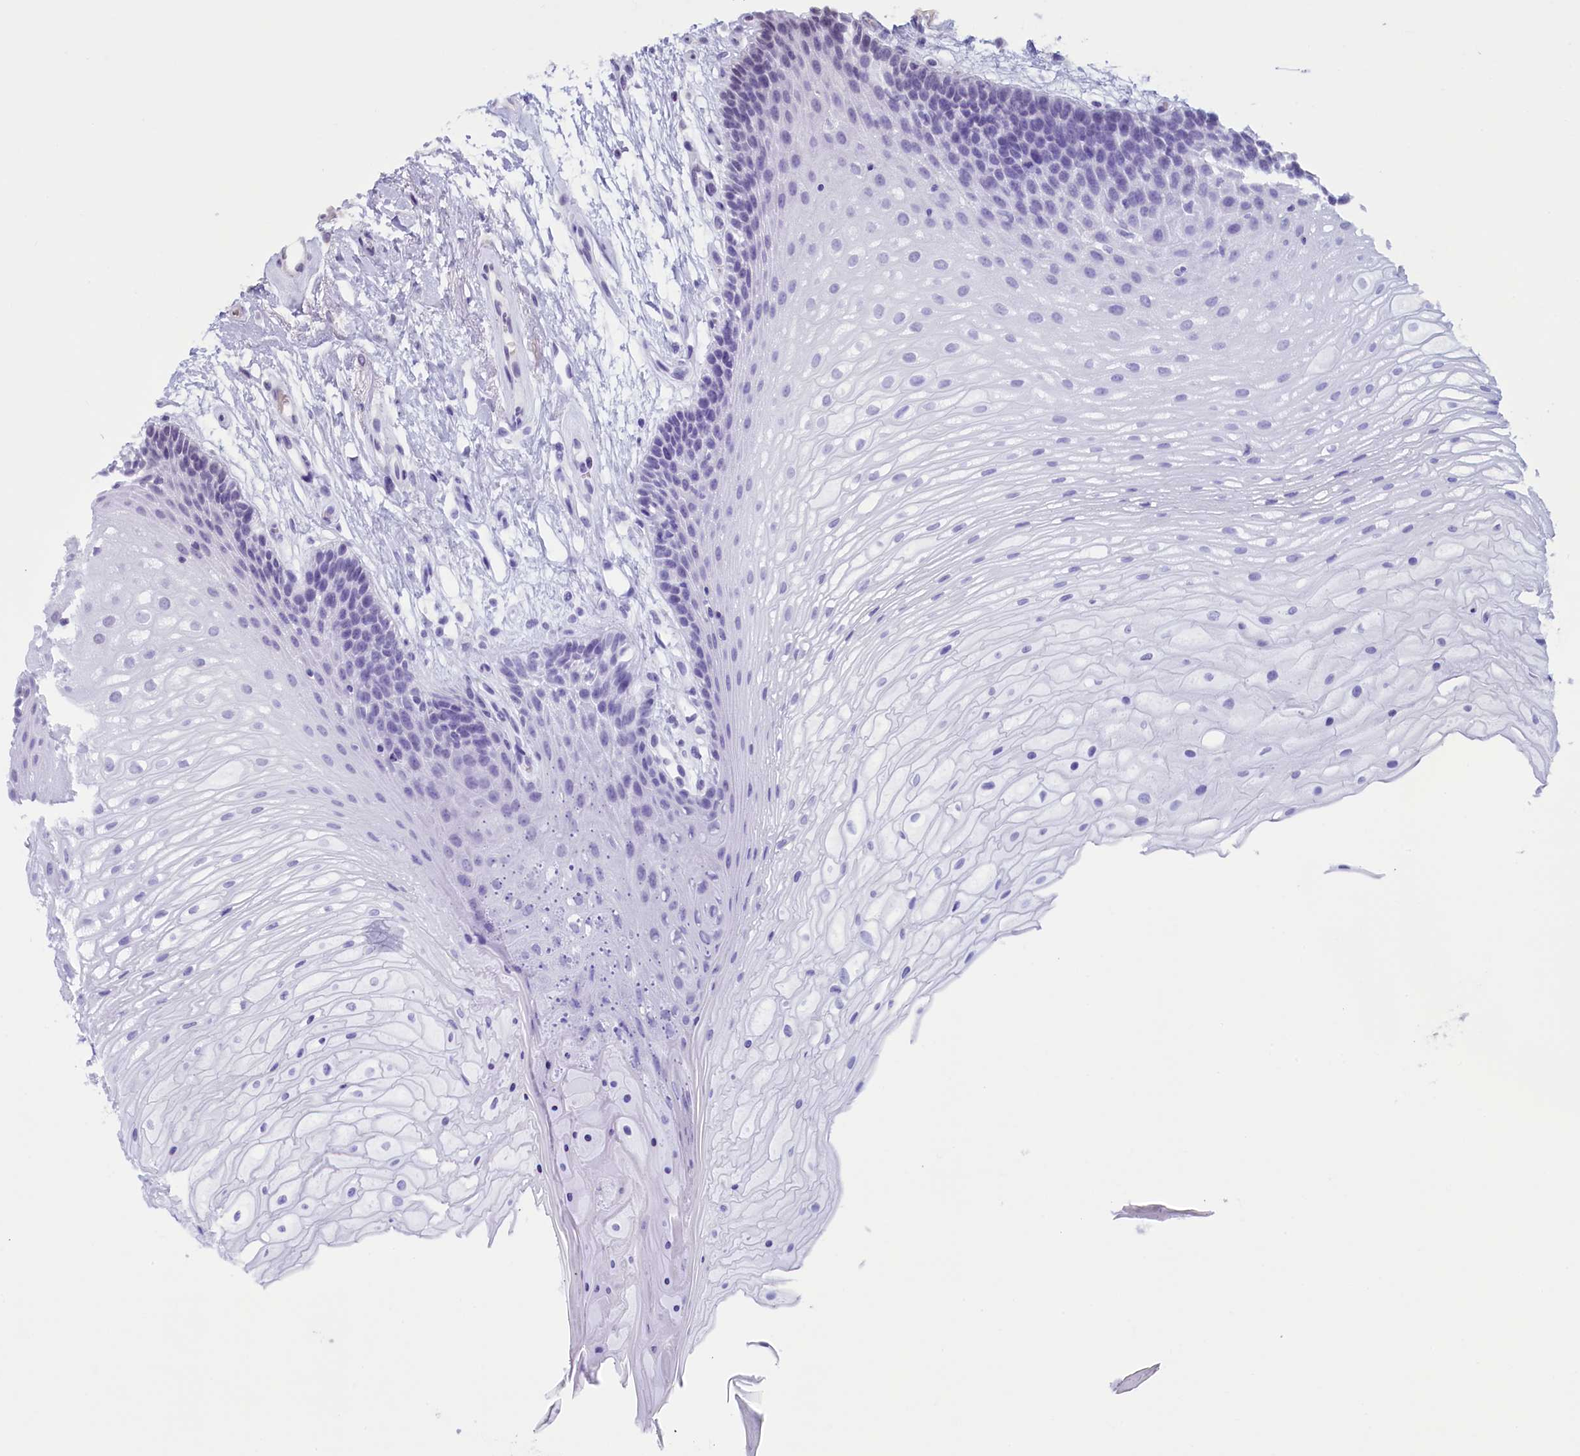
{"staining": {"intensity": "moderate", "quantity": "<25%", "location": "nuclear"}, "tissue": "oral mucosa", "cell_type": "Squamous epithelial cells", "image_type": "normal", "snomed": [{"axis": "morphology", "description": "Normal tissue, NOS"}, {"axis": "topography", "description": "Oral tissue"}], "caption": "Squamous epithelial cells reveal low levels of moderate nuclear expression in about <25% of cells in normal oral mucosa. Ihc stains the protein in brown and the nuclei are stained blue.", "gene": "SHFL", "patient": {"sex": "female", "age": 80}}